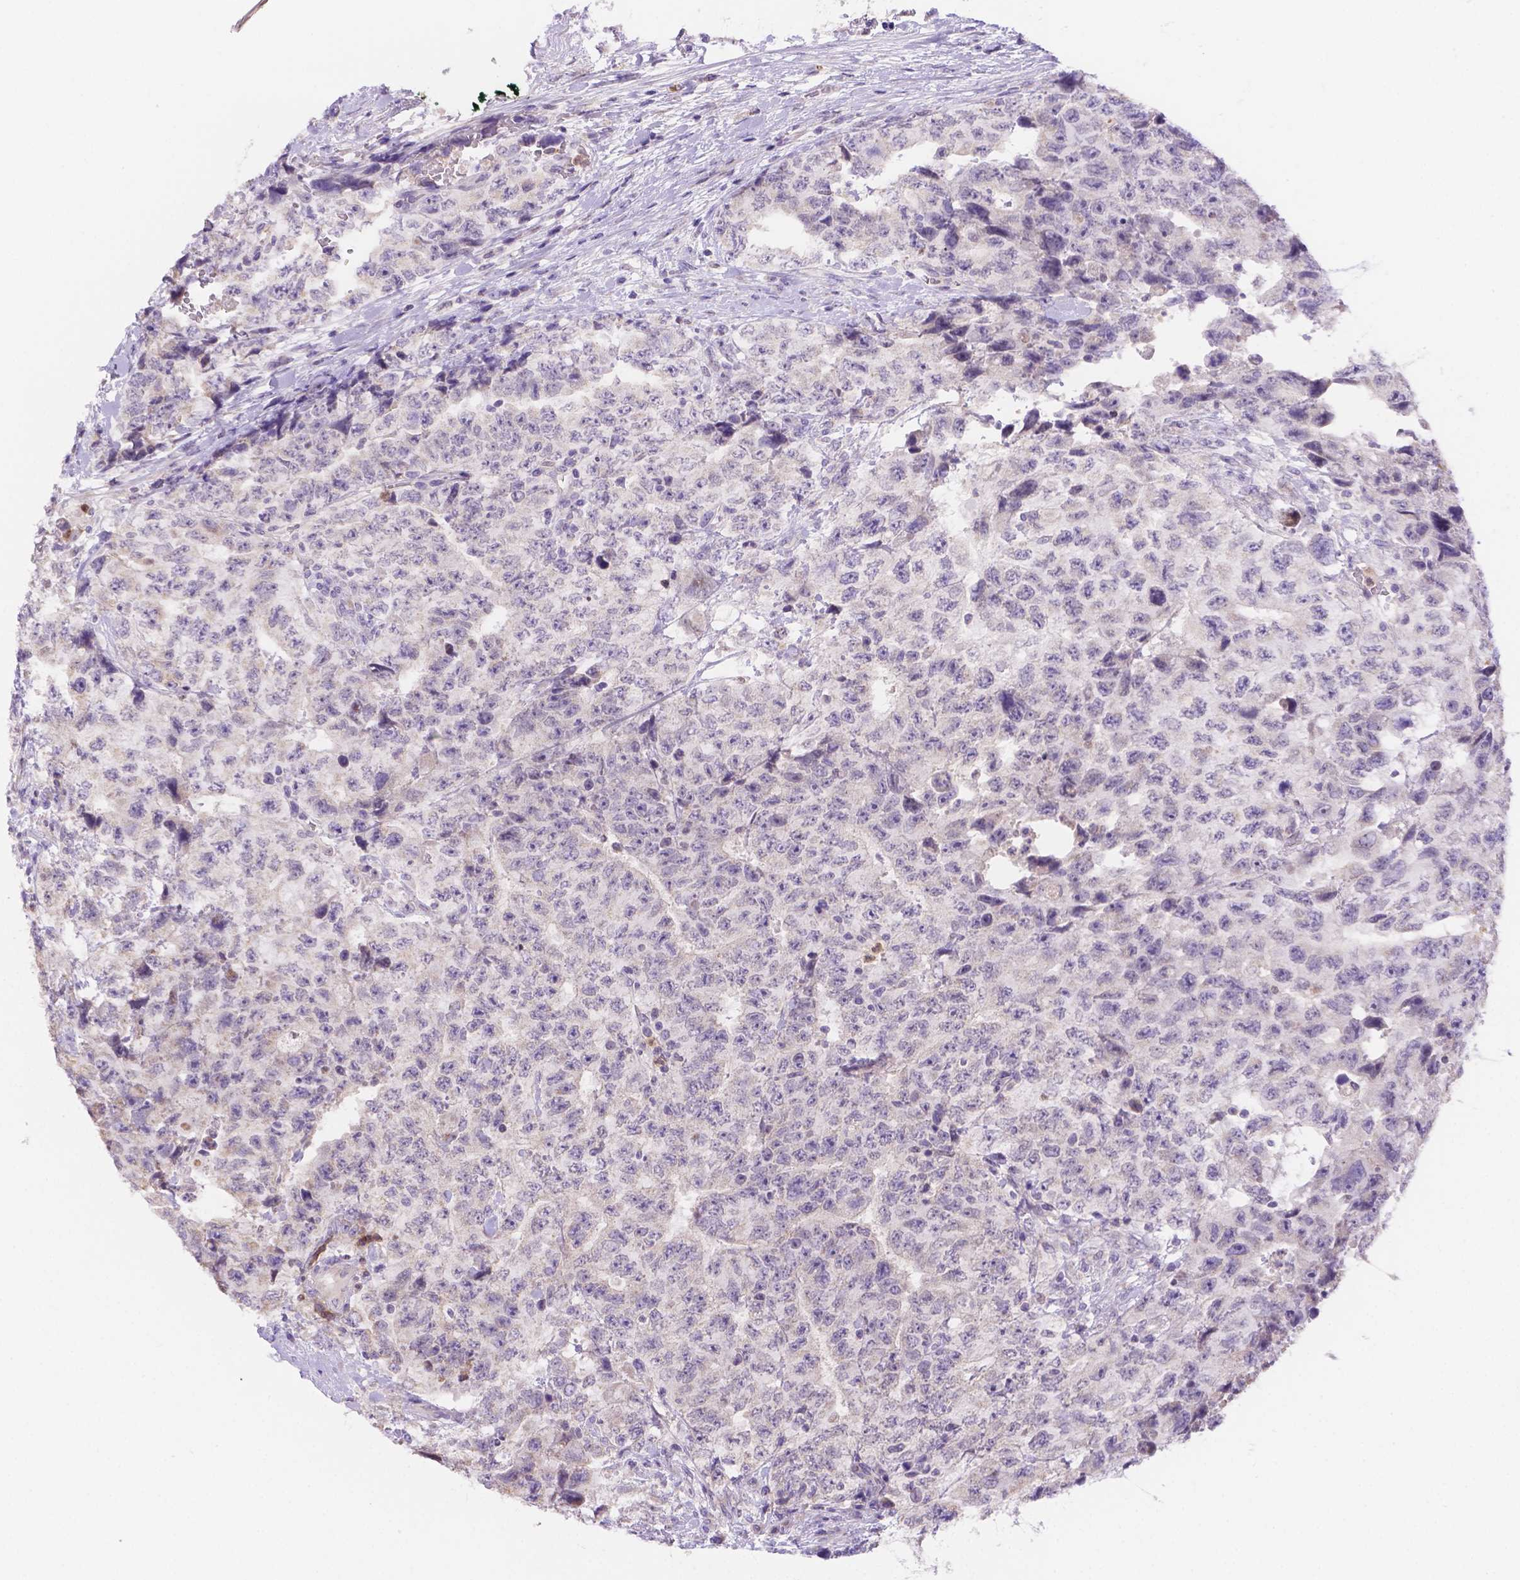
{"staining": {"intensity": "negative", "quantity": "none", "location": "none"}, "tissue": "testis cancer", "cell_type": "Tumor cells", "image_type": "cancer", "snomed": [{"axis": "morphology", "description": "Carcinoma, Embryonal, NOS"}, {"axis": "topography", "description": "Testis"}], "caption": "This is an IHC photomicrograph of embryonal carcinoma (testis). There is no positivity in tumor cells.", "gene": "NXPE2", "patient": {"sex": "male", "age": 24}}